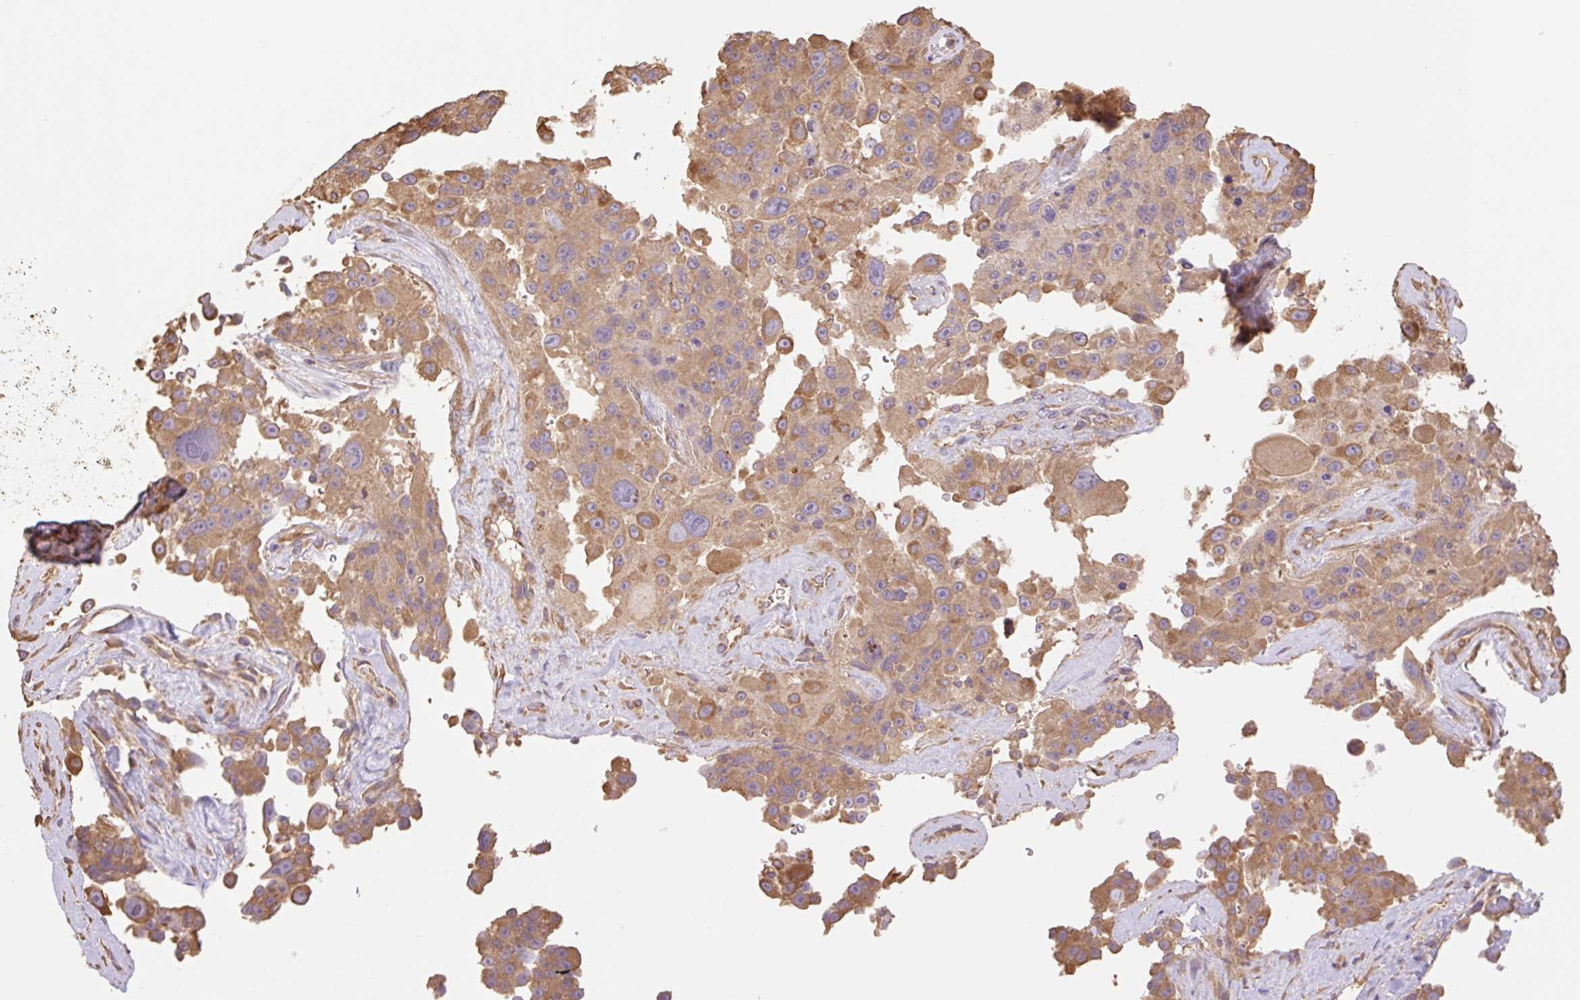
{"staining": {"intensity": "moderate", "quantity": ">75%", "location": "cytoplasmic/membranous"}, "tissue": "melanoma", "cell_type": "Tumor cells", "image_type": "cancer", "snomed": [{"axis": "morphology", "description": "Malignant melanoma, Metastatic site"}, {"axis": "topography", "description": "Lymph node"}], "caption": "IHC (DAB (3,3'-diaminobenzidine)) staining of human malignant melanoma (metastatic site) reveals moderate cytoplasmic/membranous protein expression in about >75% of tumor cells.", "gene": "DESI1", "patient": {"sex": "male", "age": 62}}